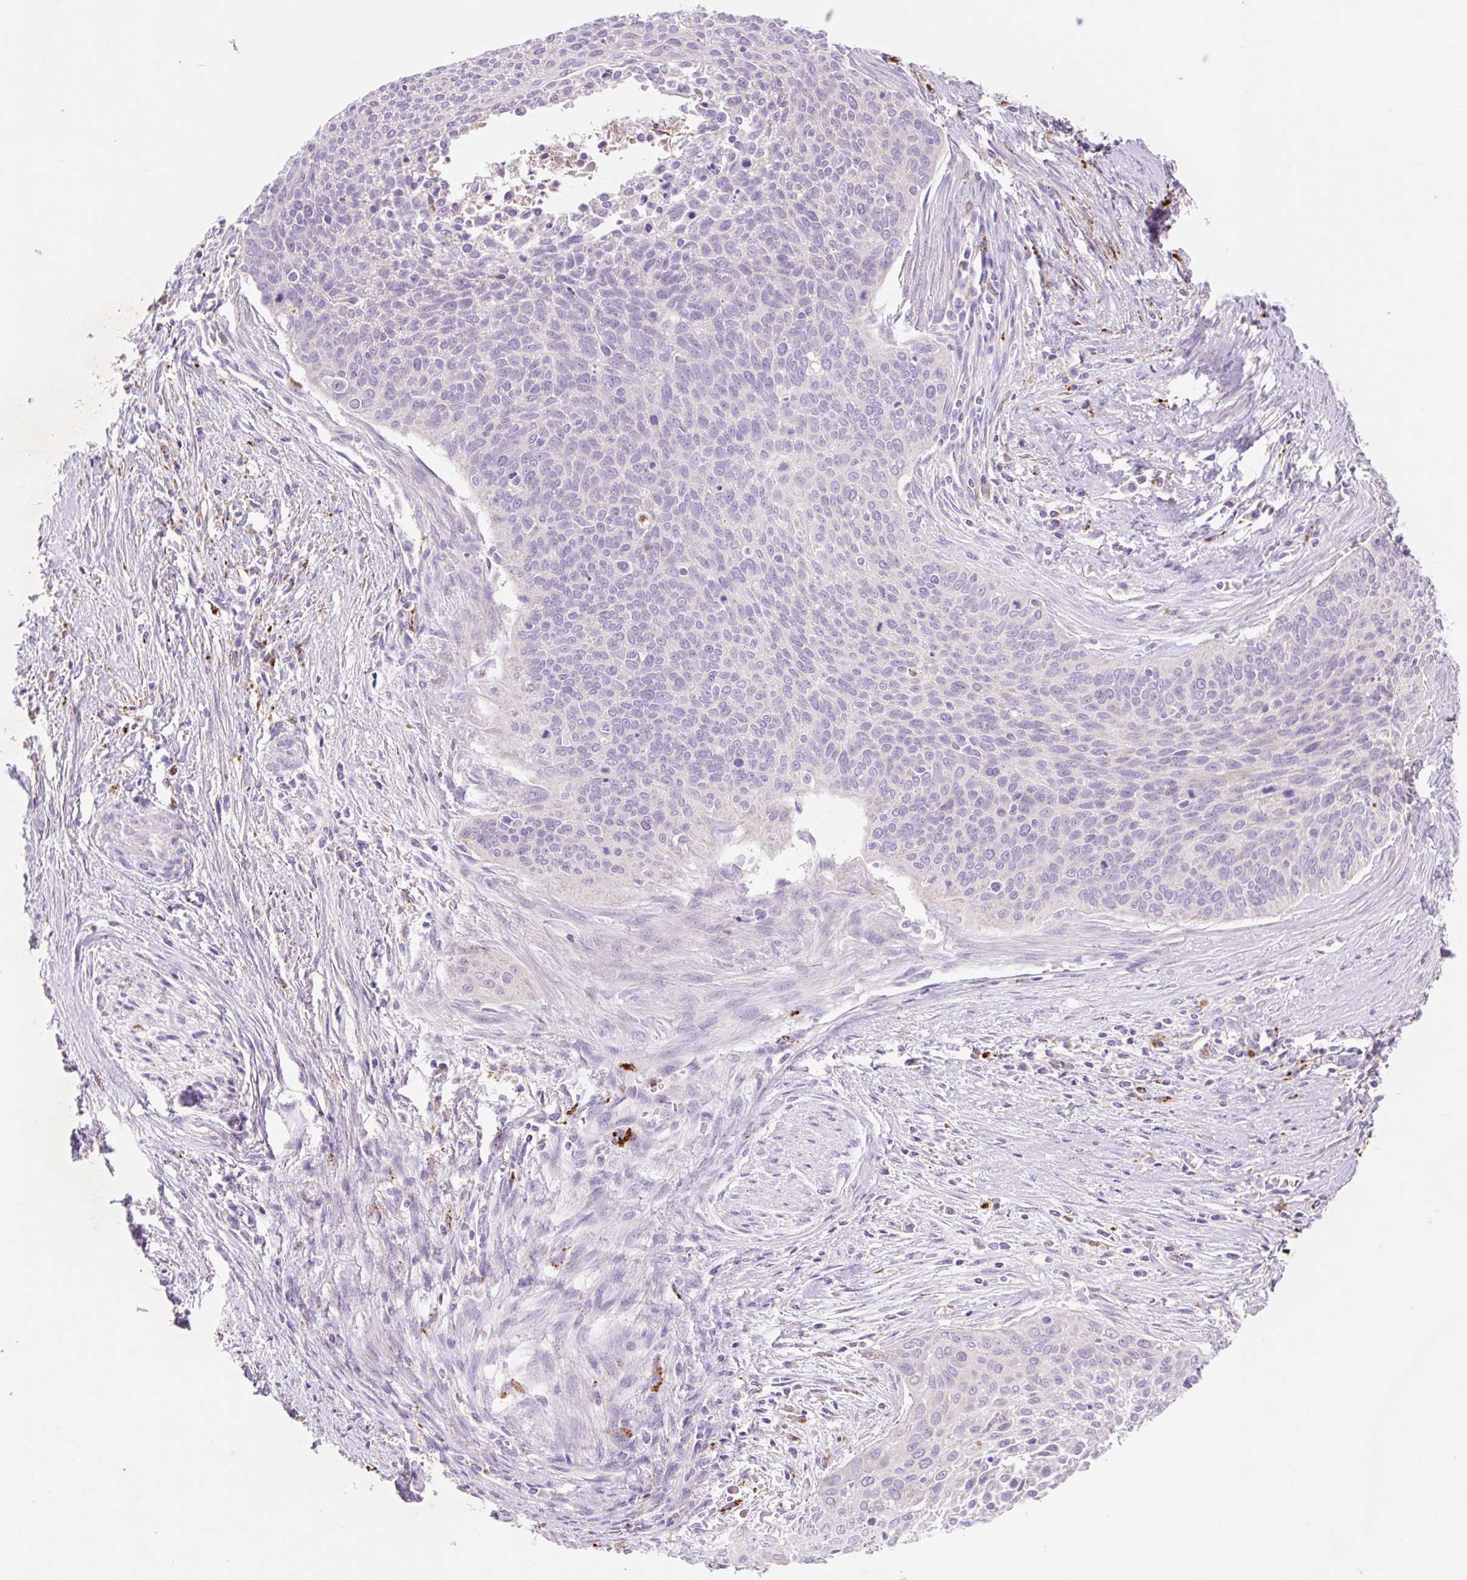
{"staining": {"intensity": "negative", "quantity": "none", "location": "none"}, "tissue": "cervical cancer", "cell_type": "Tumor cells", "image_type": "cancer", "snomed": [{"axis": "morphology", "description": "Squamous cell carcinoma, NOS"}, {"axis": "topography", "description": "Cervix"}], "caption": "This is a micrograph of immunohistochemistry staining of cervical squamous cell carcinoma, which shows no positivity in tumor cells.", "gene": "HEXA", "patient": {"sex": "female", "age": 55}}